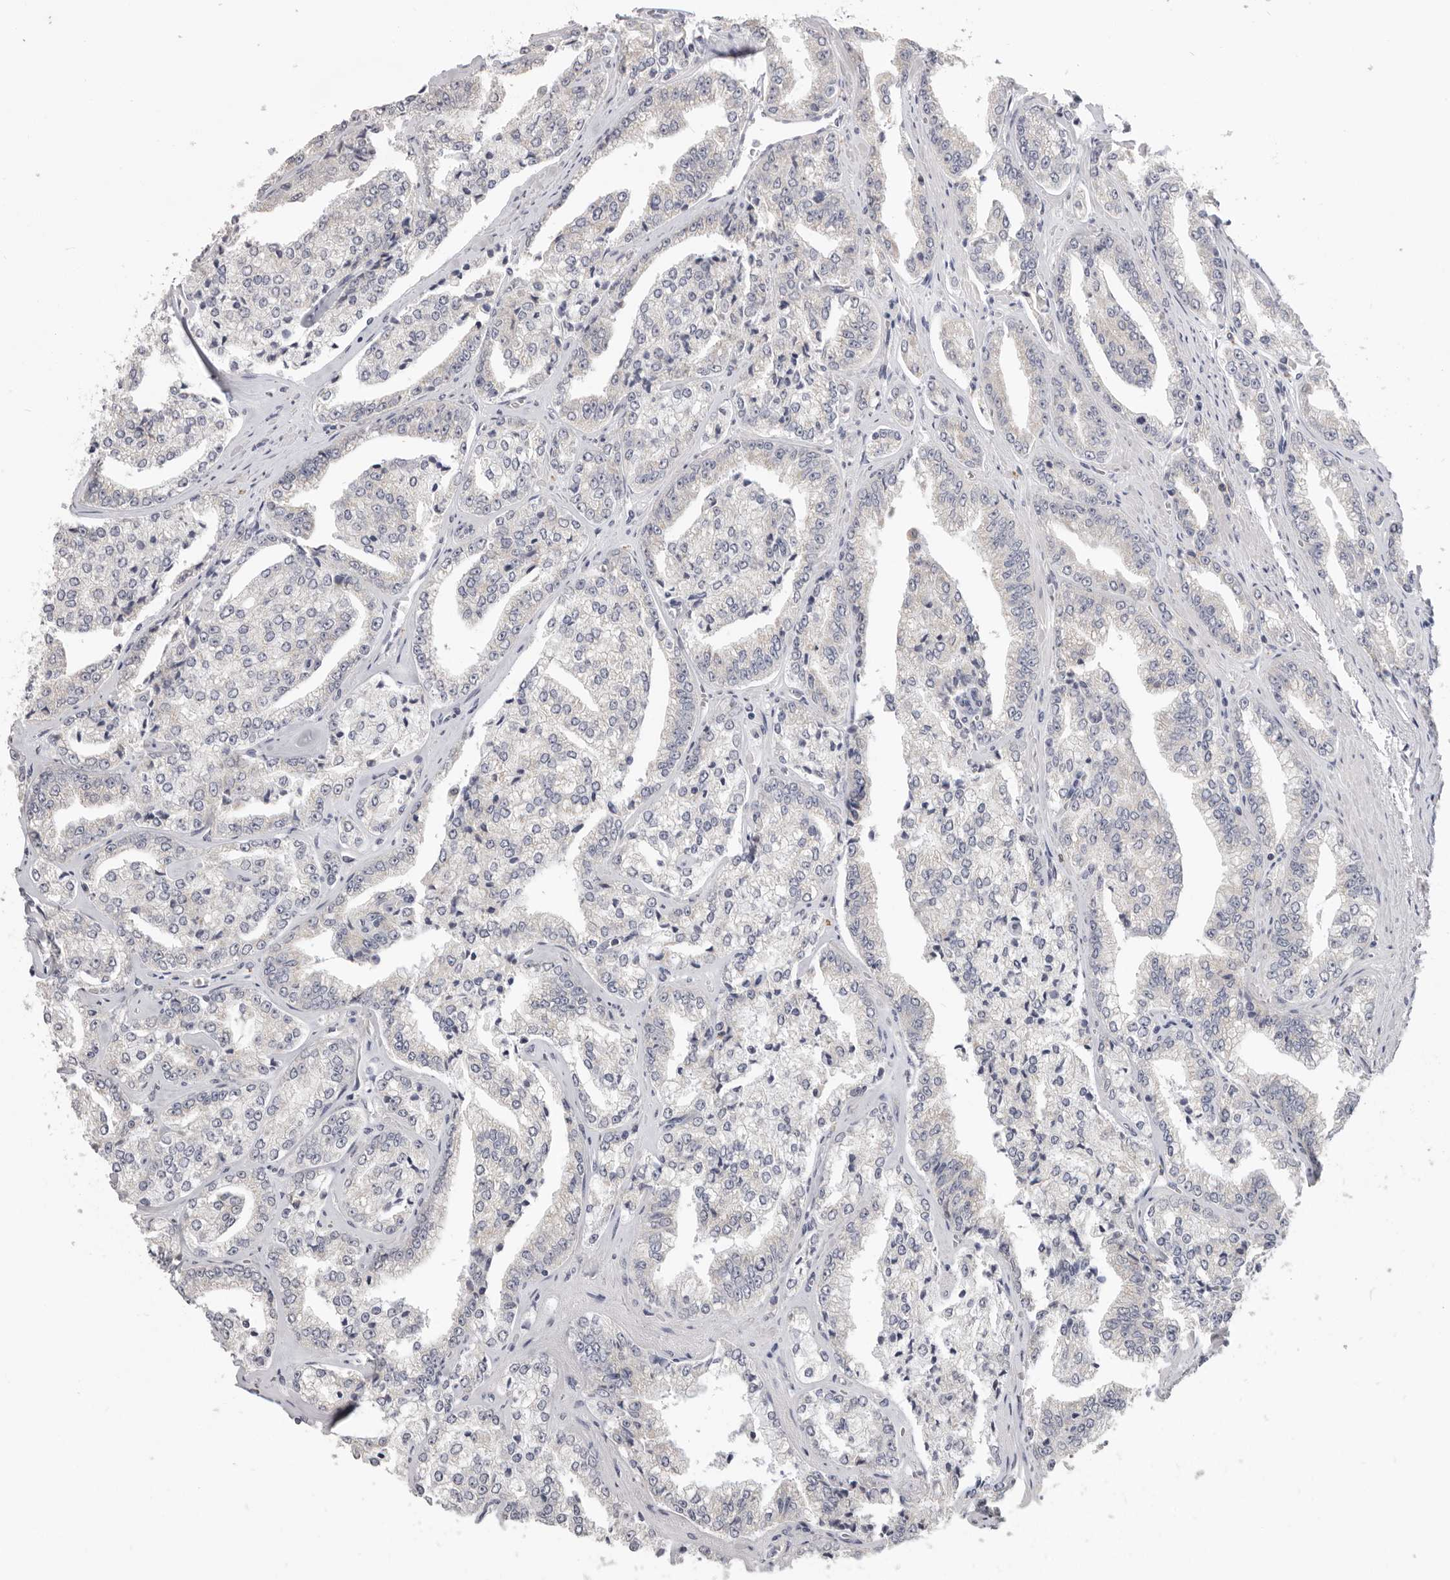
{"staining": {"intensity": "negative", "quantity": "none", "location": "none"}, "tissue": "prostate cancer", "cell_type": "Tumor cells", "image_type": "cancer", "snomed": [{"axis": "morphology", "description": "Adenocarcinoma, High grade"}, {"axis": "topography", "description": "Prostate"}], "caption": "Immunohistochemical staining of prostate cancer (adenocarcinoma (high-grade)) shows no significant expression in tumor cells.", "gene": "XIRP1", "patient": {"sex": "male", "age": 71}}